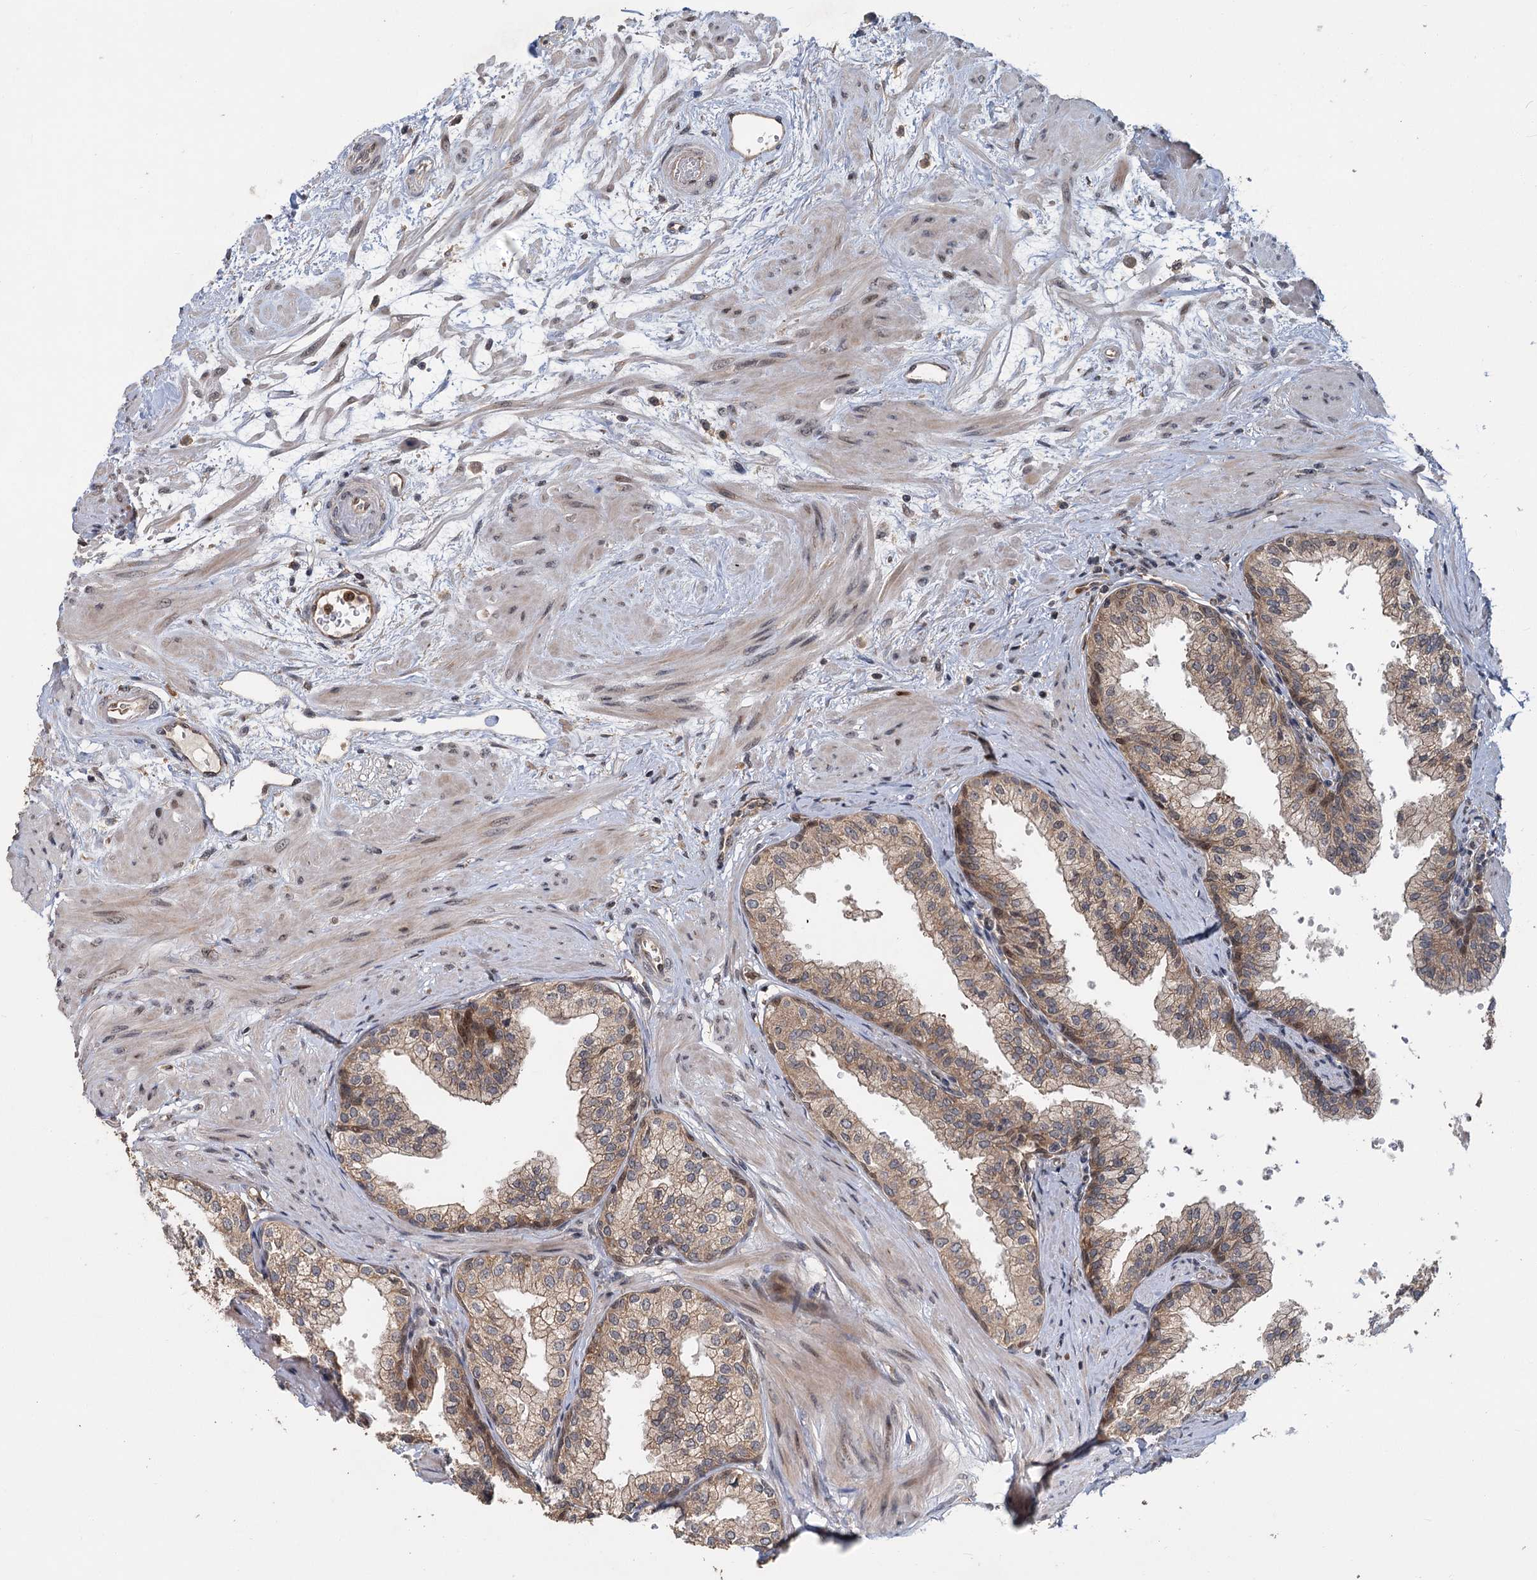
{"staining": {"intensity": "moderate", "quantity": ">75%", "location": "cytoplasmic/membranous,nuclear"}, "tissue": "prostate", "cell_type": "Glandular cells", "image_type": "normal", "snomed": [{"axis": "morphology", "description": "Normal tissue, NOS"}, {"axis": "topography", "description": "Prostate"}], "caption": "This histopathology image displays immunohistochemistry (IHC) staining of benign human prostate, with medium moderate cytoplasmic/membranous,nuclear staining in about >75% of glandular cells.", "gene": "KANSL2", "patient": {"sex": "male", "age": 60}}